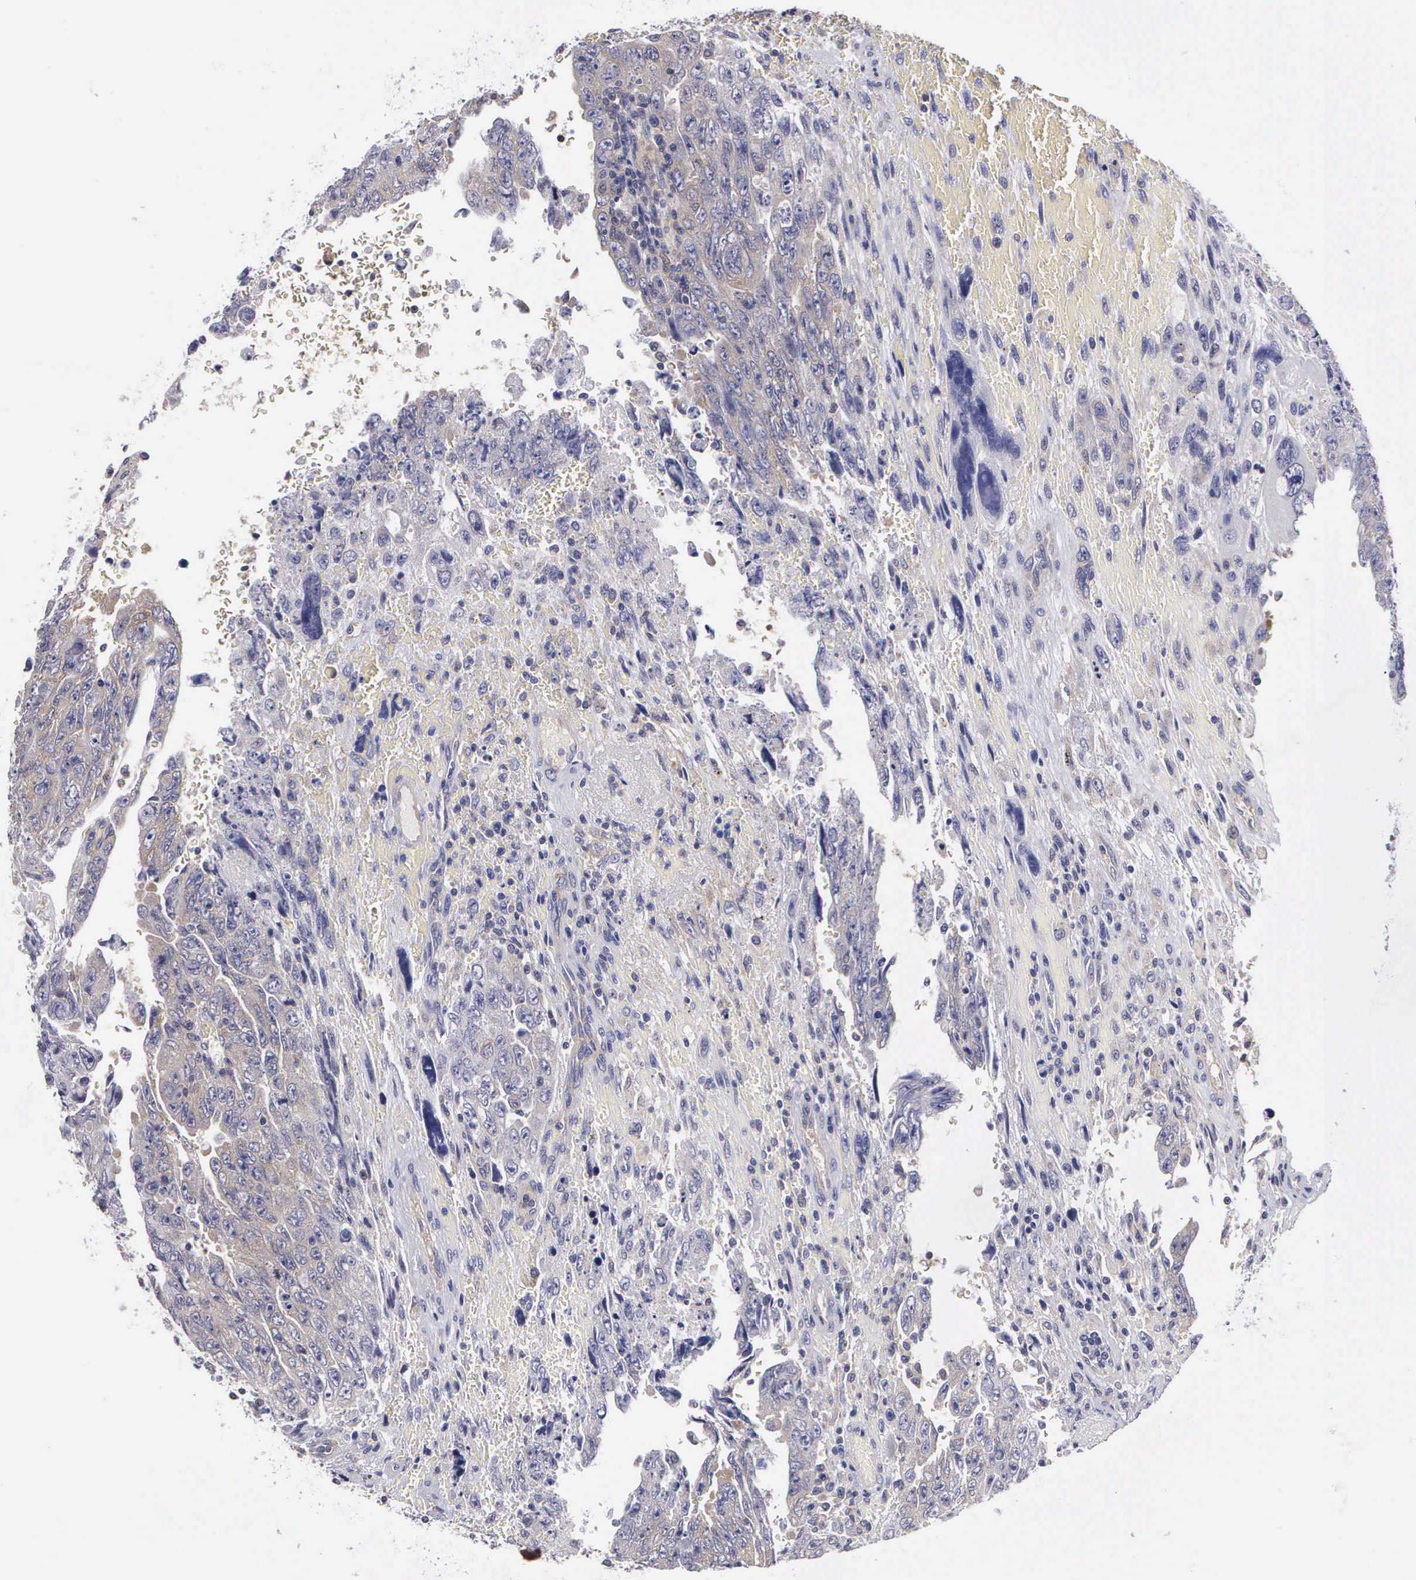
{"staining": {"intensity": "negative", "quantity": "none", "location": "none"}, "tissue": "testis cancer", "cell_type": "Tumor cells", "image_type": "cancer", "snomed": [{"axis": "morphology", "description": "Carcinoma, Embryonal, NOS"}, {"axis": "topography", "description": "Testis"}], "caption": "Protein analysis of testis cancer (embryonal carcinoma) exhibits no significant expression in tumor cells. (Brightfield microscopy of DAB (3,3'-diaminobenzidine) IHC at high magnification).", "gene": "GRIPAP1", "patient": {"sex": "male", "age": 28}}